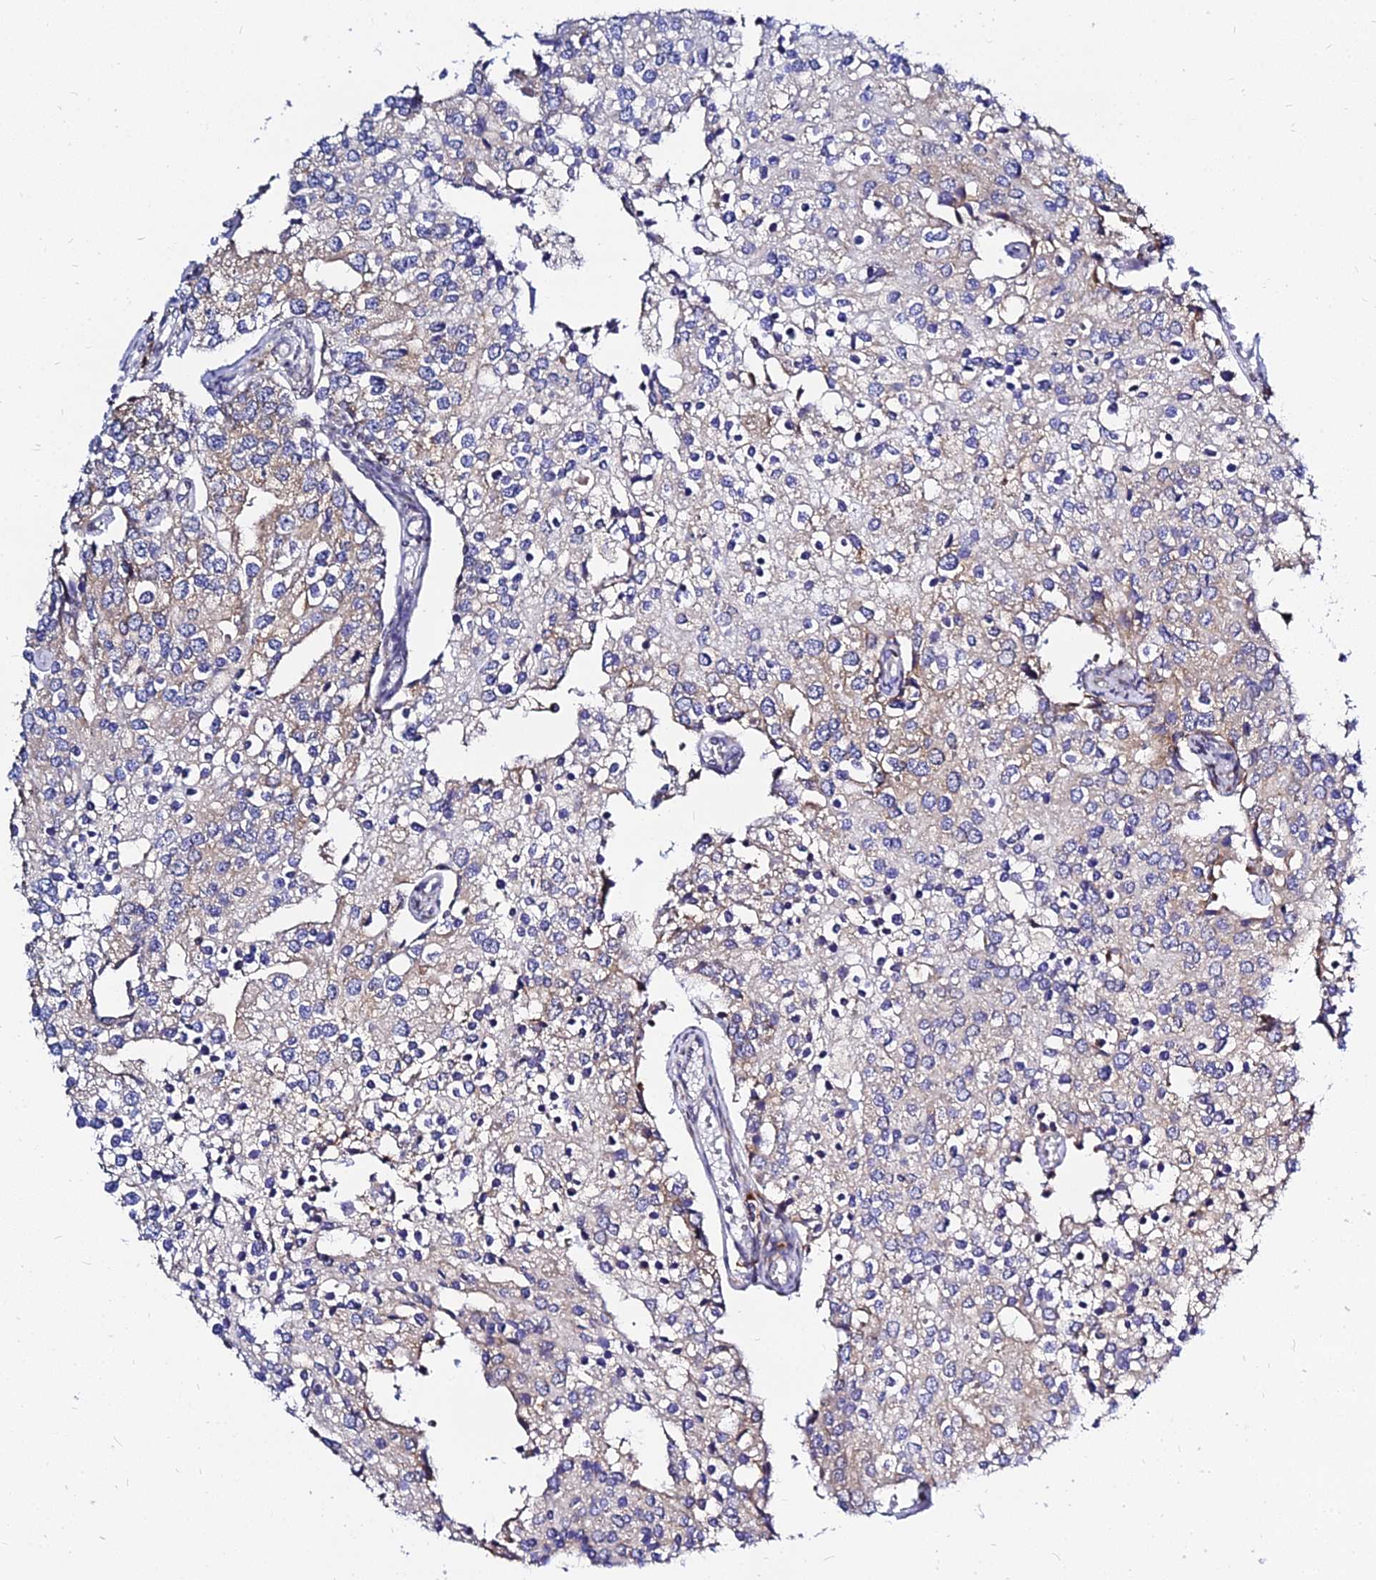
{"staining": {"intensity": "moderate", "quantity": "25%-75%", "location": "cytoplasmic/membranous"}, "tissue": "prostate cancer", "cell_type": "Tumor cells", "image_type": "cancer", "snomed": [{"axis": "morphology", "description": "Adenocarcinoma, High grade"}, {"axis": "topography", "description": "Prostate"}], "caption": "This is a histology image of immunohistochemistry (IHC) staining of prostate cancer (high-grade adenocarcinoma), which shows moderate positivity in the cytoplasmic/membranous of tumor cells.", "gene": "RNF121", "patient": {"sex": "male", "age": 62}}